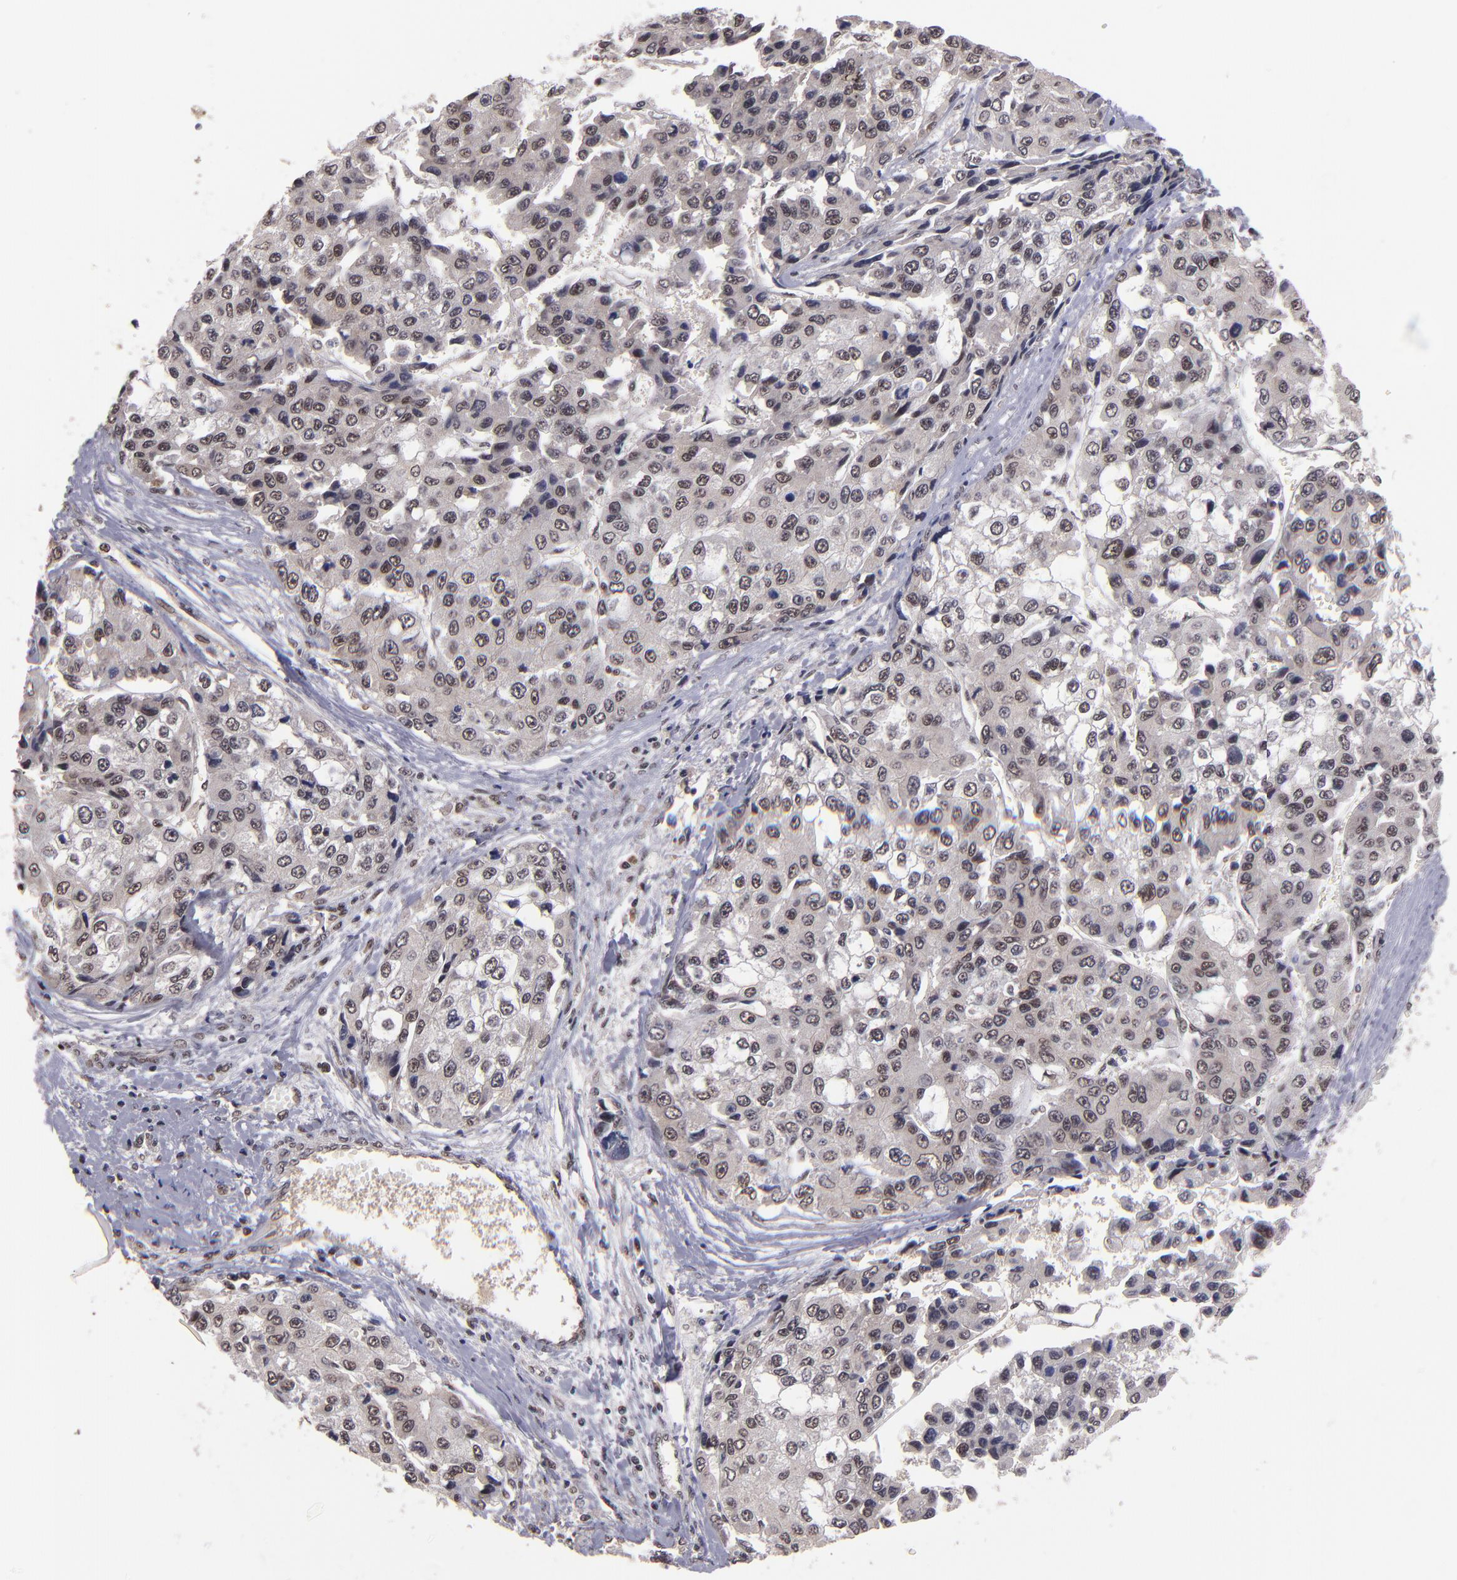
{"staining": {"intensity": "moderate", "quantity": "25%-75%", "location": "nuclear"}, "tissue": "liver cancer", "cell_type": "Tumor cells", "image_type": "cancer", "snomed": [{"axis": "morphology", "description": "Carcinoma, Hepatocellular, NOS"}, {"axis": "topography", "description": "Liver"}], "caption": "Immunohistochemical staining of human liver cancer (hepatocellular carcinoma) demonstrates moderate nuclear protein staining in about 25%-75% of tumor cells. The protein of interest is shown in brown color, while the nuclei are stained blue.", "gene": "EP300", "patient": {"sex": "female", "age": 66}}